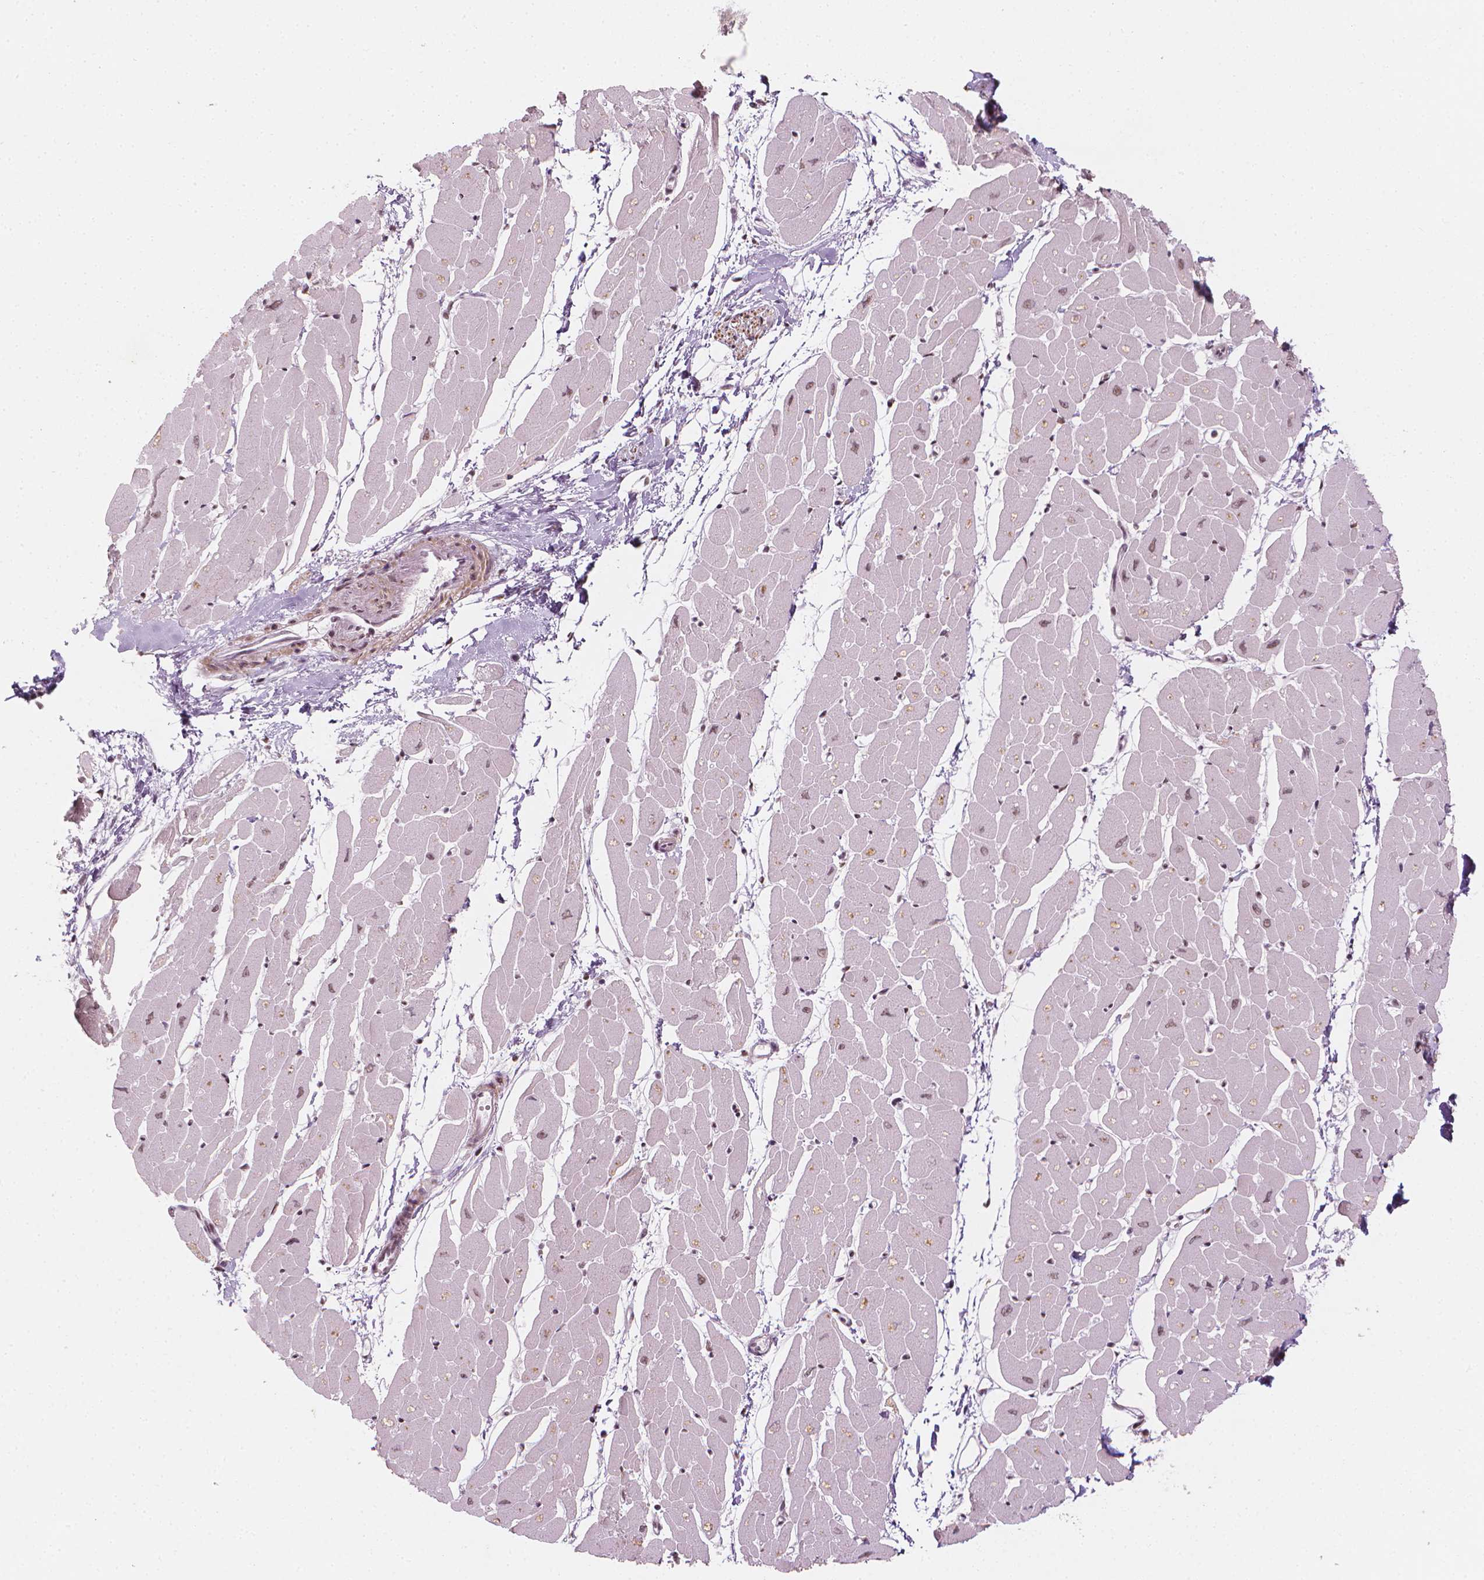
{"staining": {"intensity": "moderate", "quantity": ">75%", "location": "nuclear"}, "tissue": "heart muscle", "cell_type": "Cardiomyocytes", "image_type": "normal", "snomed": [{"axis": "morphology", "description": "Normal tissue, NOS"}, {"axis": "topography", "description": "Heart"}], "caption": "Benign heart muscle shows moderate nuclear staining in about >75% of cardiomyocytes.", "gene": "ELF2", "patient": {"sex": "male", "age": 57}}